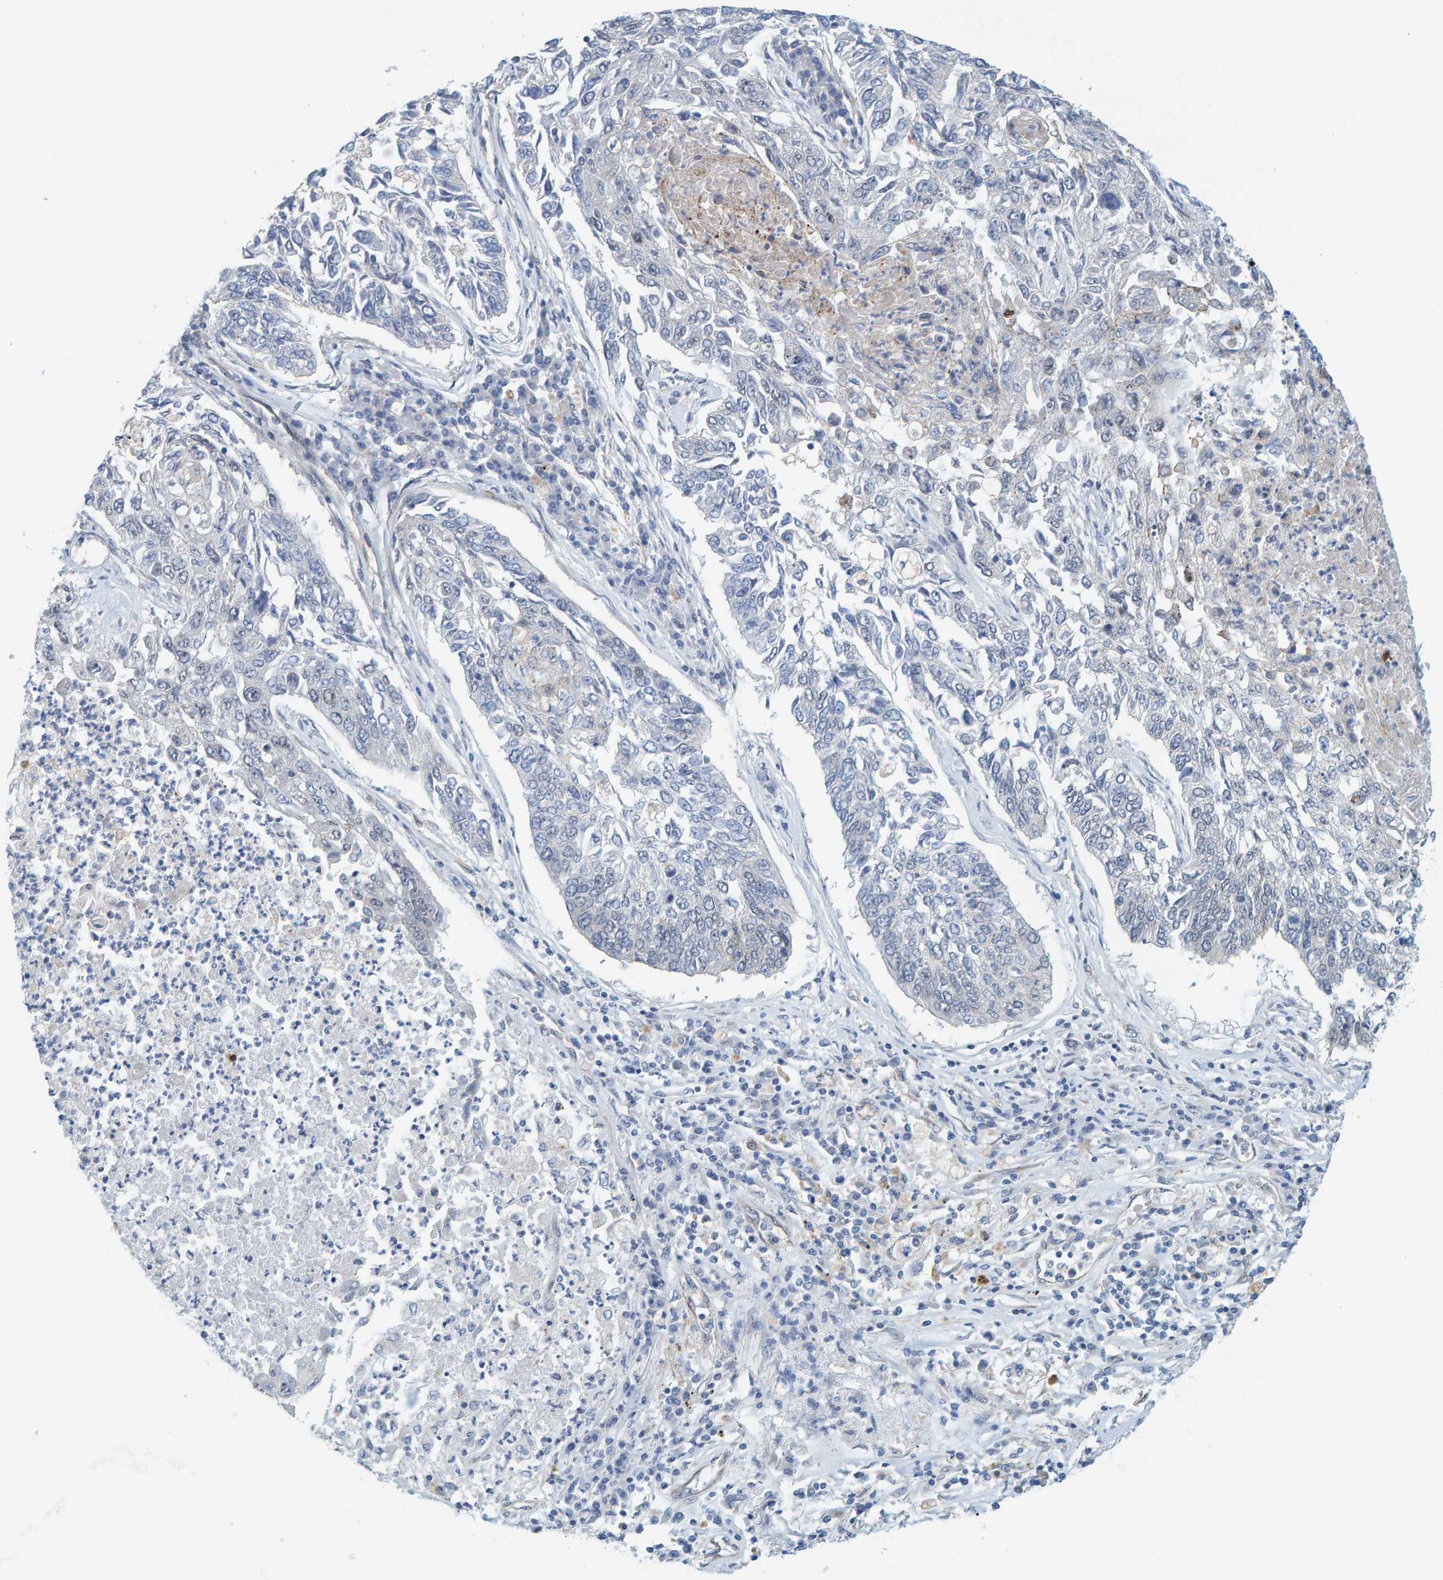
{"staining": {"intensity": "negative", "quantity": "none", "location": "none"}, "tissue": "lung cancer", "cell_type": "Tumor cells", "image_type": "cancer", "snomed": [{"axis": "morphology", "description": "Normal tissue, NOS"}, {"axis": "morphology", "description": "Squamous cell carcinoma, NOS"}, {"axis": "topography", "description": "Cartilage tissue"}, {"axis": "topography", "description": "Bronchus"}, {"axis": "topography", "description": "Lung"}], "caption": "IHC image of lung squamous cell carcinoma stained for a protein (brown), which shows no positivity in tumor cells.", "gene": "KRBA2", "patient": {"sex": "female", "age": 49}}